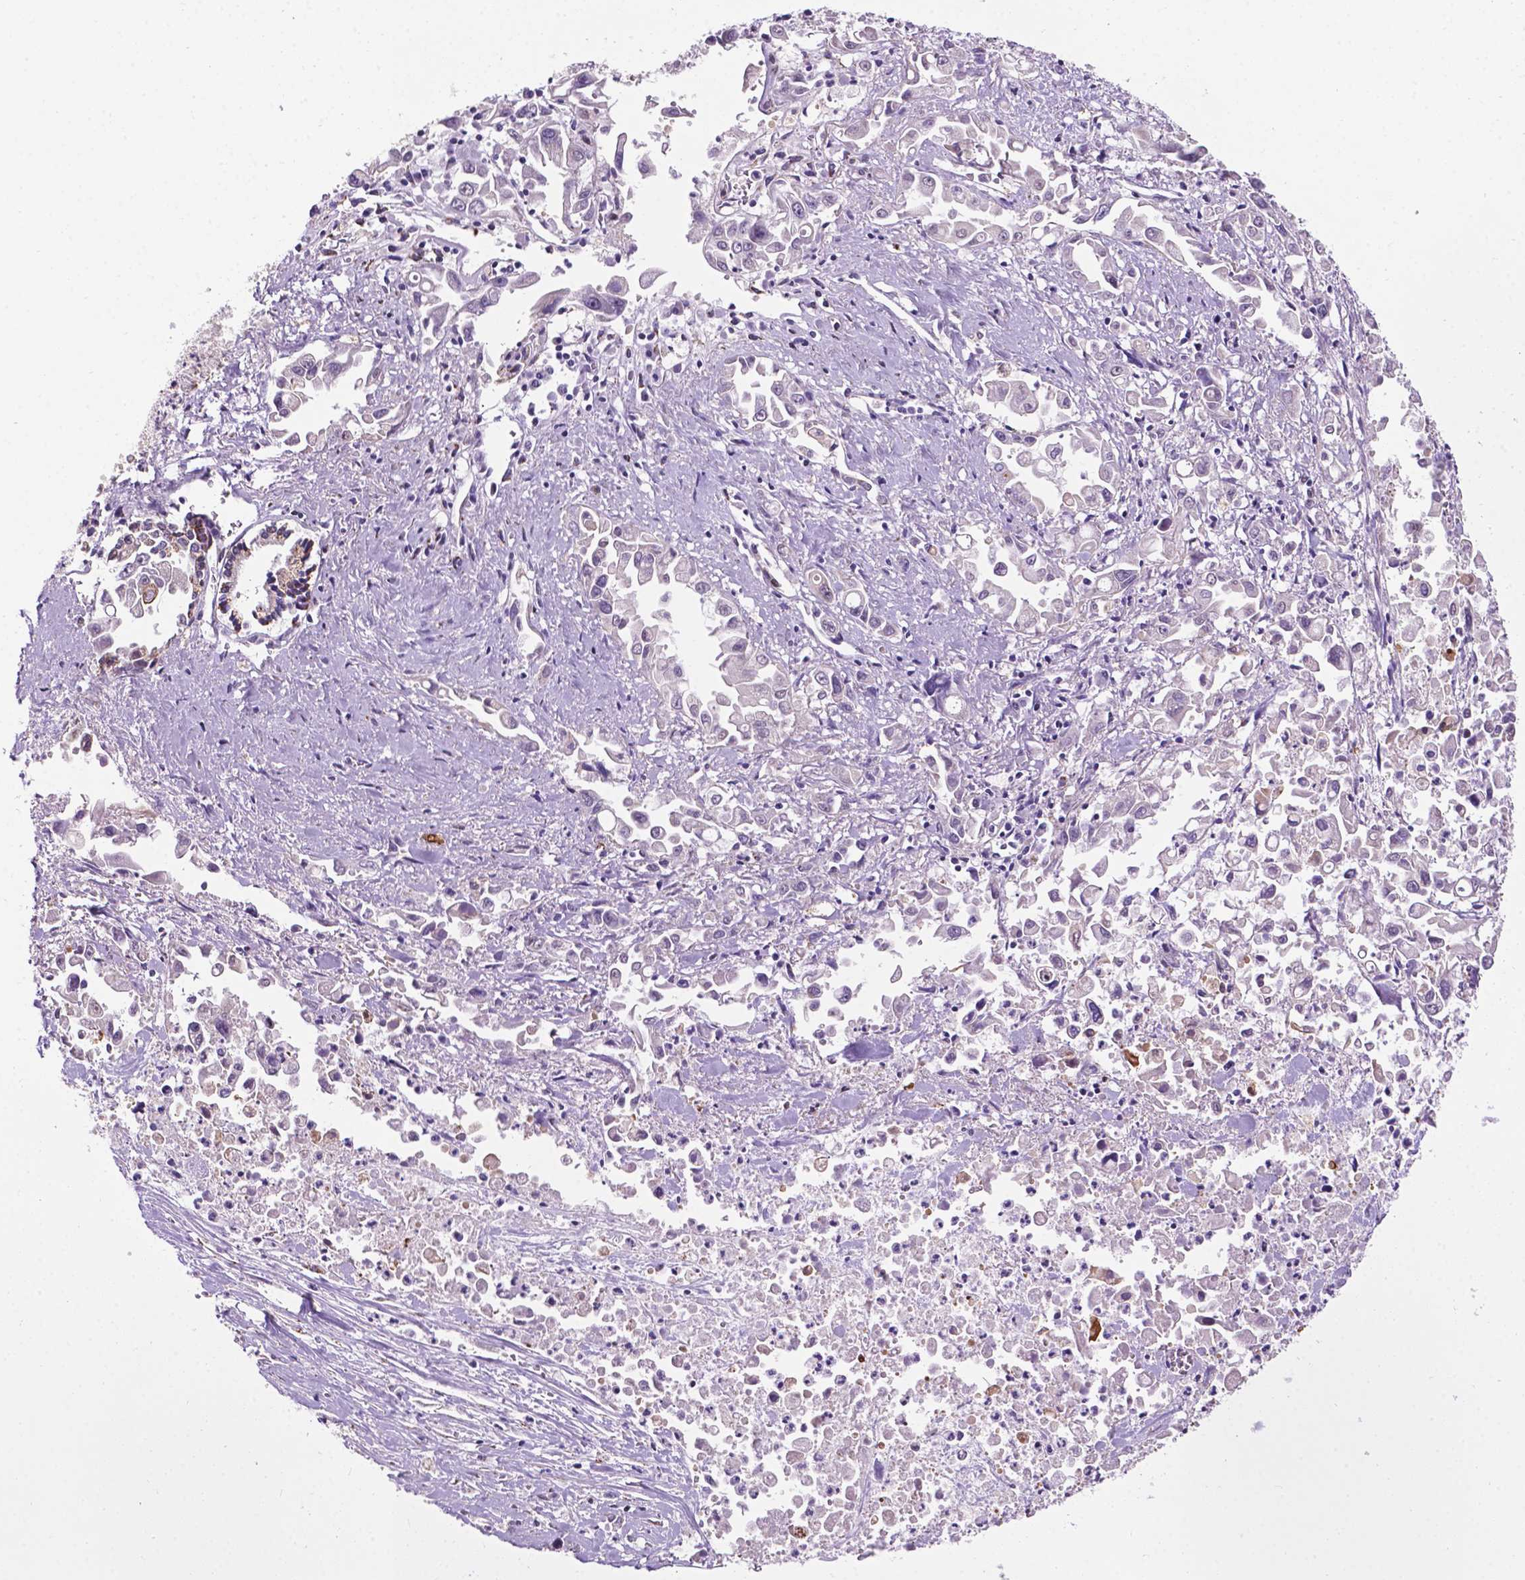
{"staining": {"intensity": "negative", "quantity": "none", "location": "none"}, "tissue": "pancreatic cancer", "cell_type": "Tumor cells", "image_type": "cancer", "snomed": [{"axis": "morphology", "description": "Adenocarcinoma, NOS"}, {"axis": "topography", "description": "Pancreas"}], "caption": "This is an immunohistochemistry (IHC) histopathology image of human pancreatic adenocarcinoma. There is no positivity in tumor cells.", "gene": "SMAD3", "patient": {"sex": "female", "age": 83}}